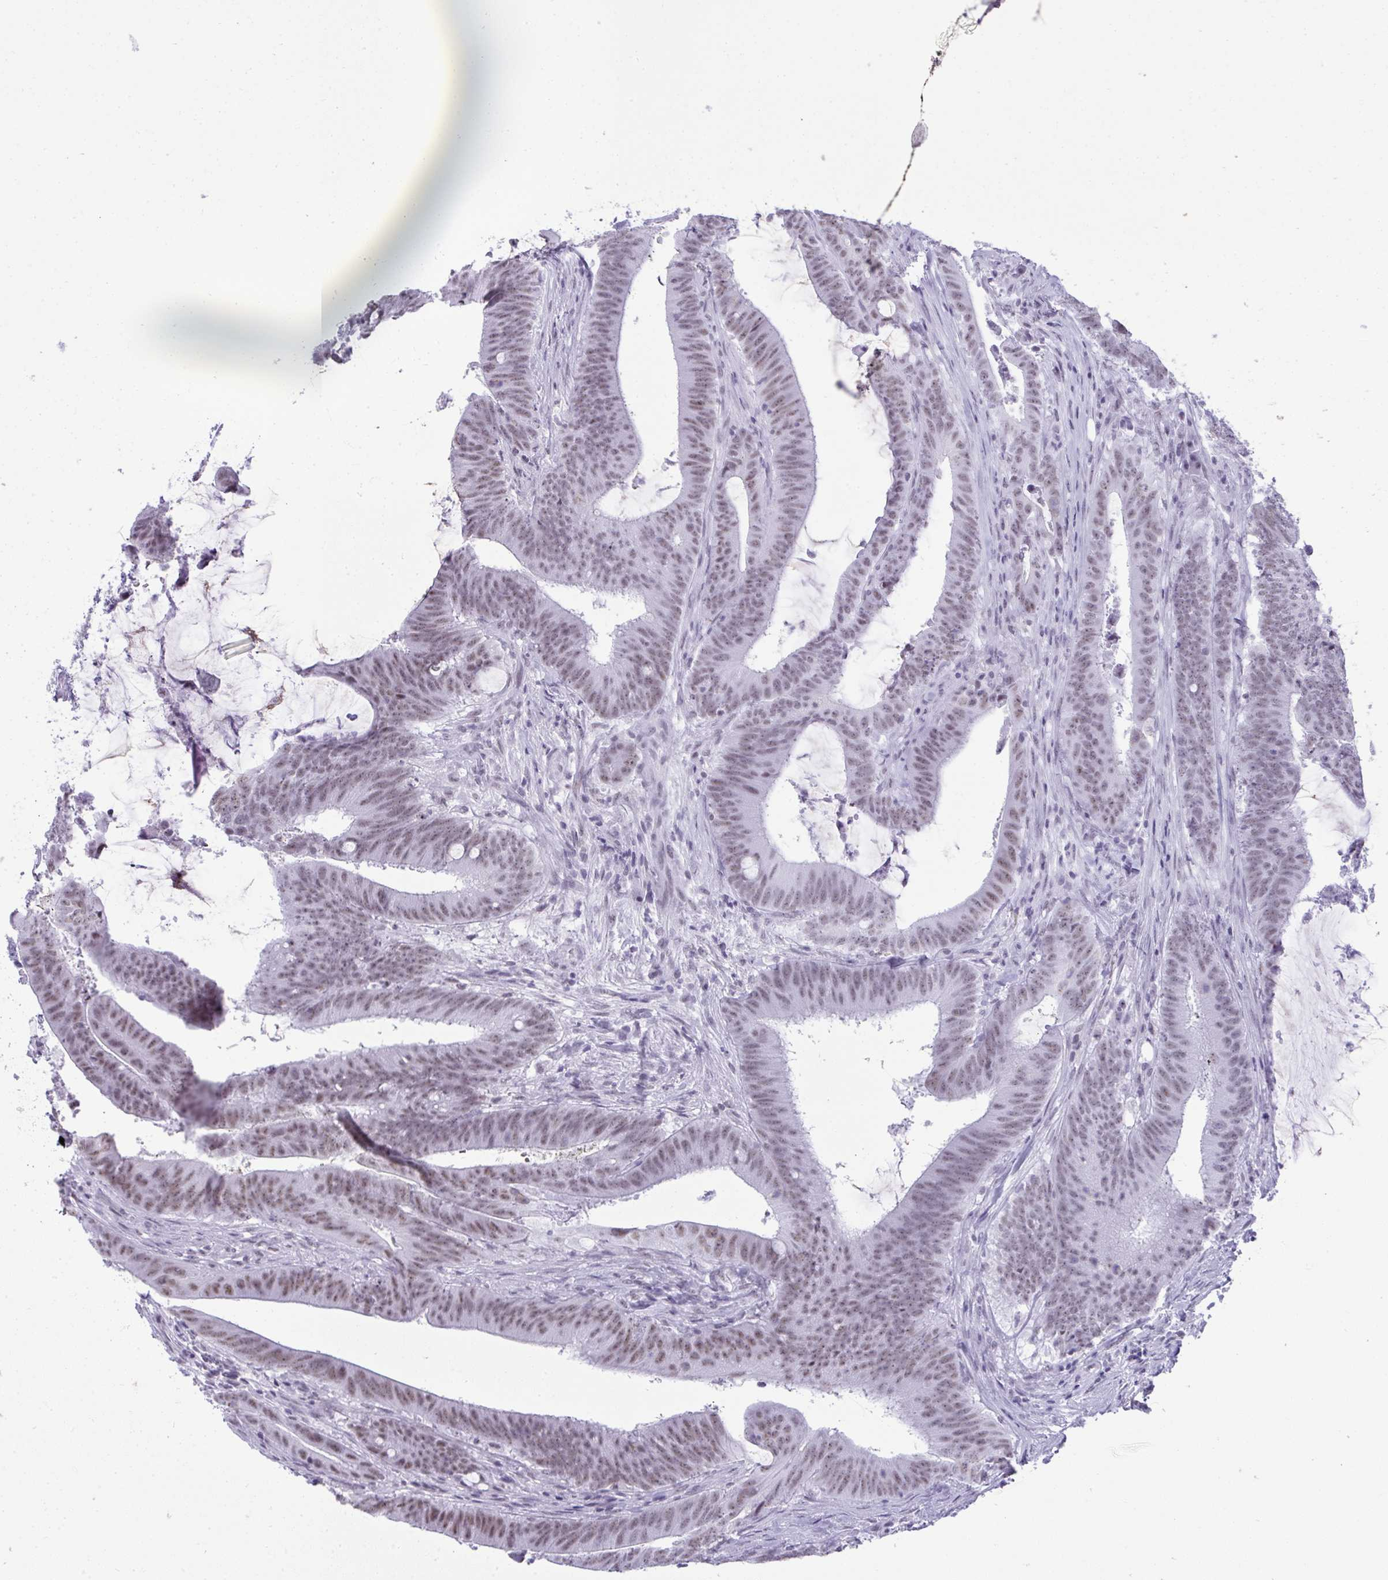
{"staining": {"intensity": "weak", "quantity": ">75%", "location": "nuclear"}, "tissue": "colorectal cancer", "cell_type": "Tumor cells", "image_type": "cancer", "snomed": [{"axis": "morphology", "description": "Adenocarcinoma, NOS"}, {"axis": "topography", "description": "Colon"}], "caption": "Immunohistochemistry (DAB) staining of human colorectal adenocarcinoma exhibits weak nuclear protein expression in approximately >75% of tumor cells.", "gene": "PLA2G1B", "patient": {"sex": "female", "age": 43}}